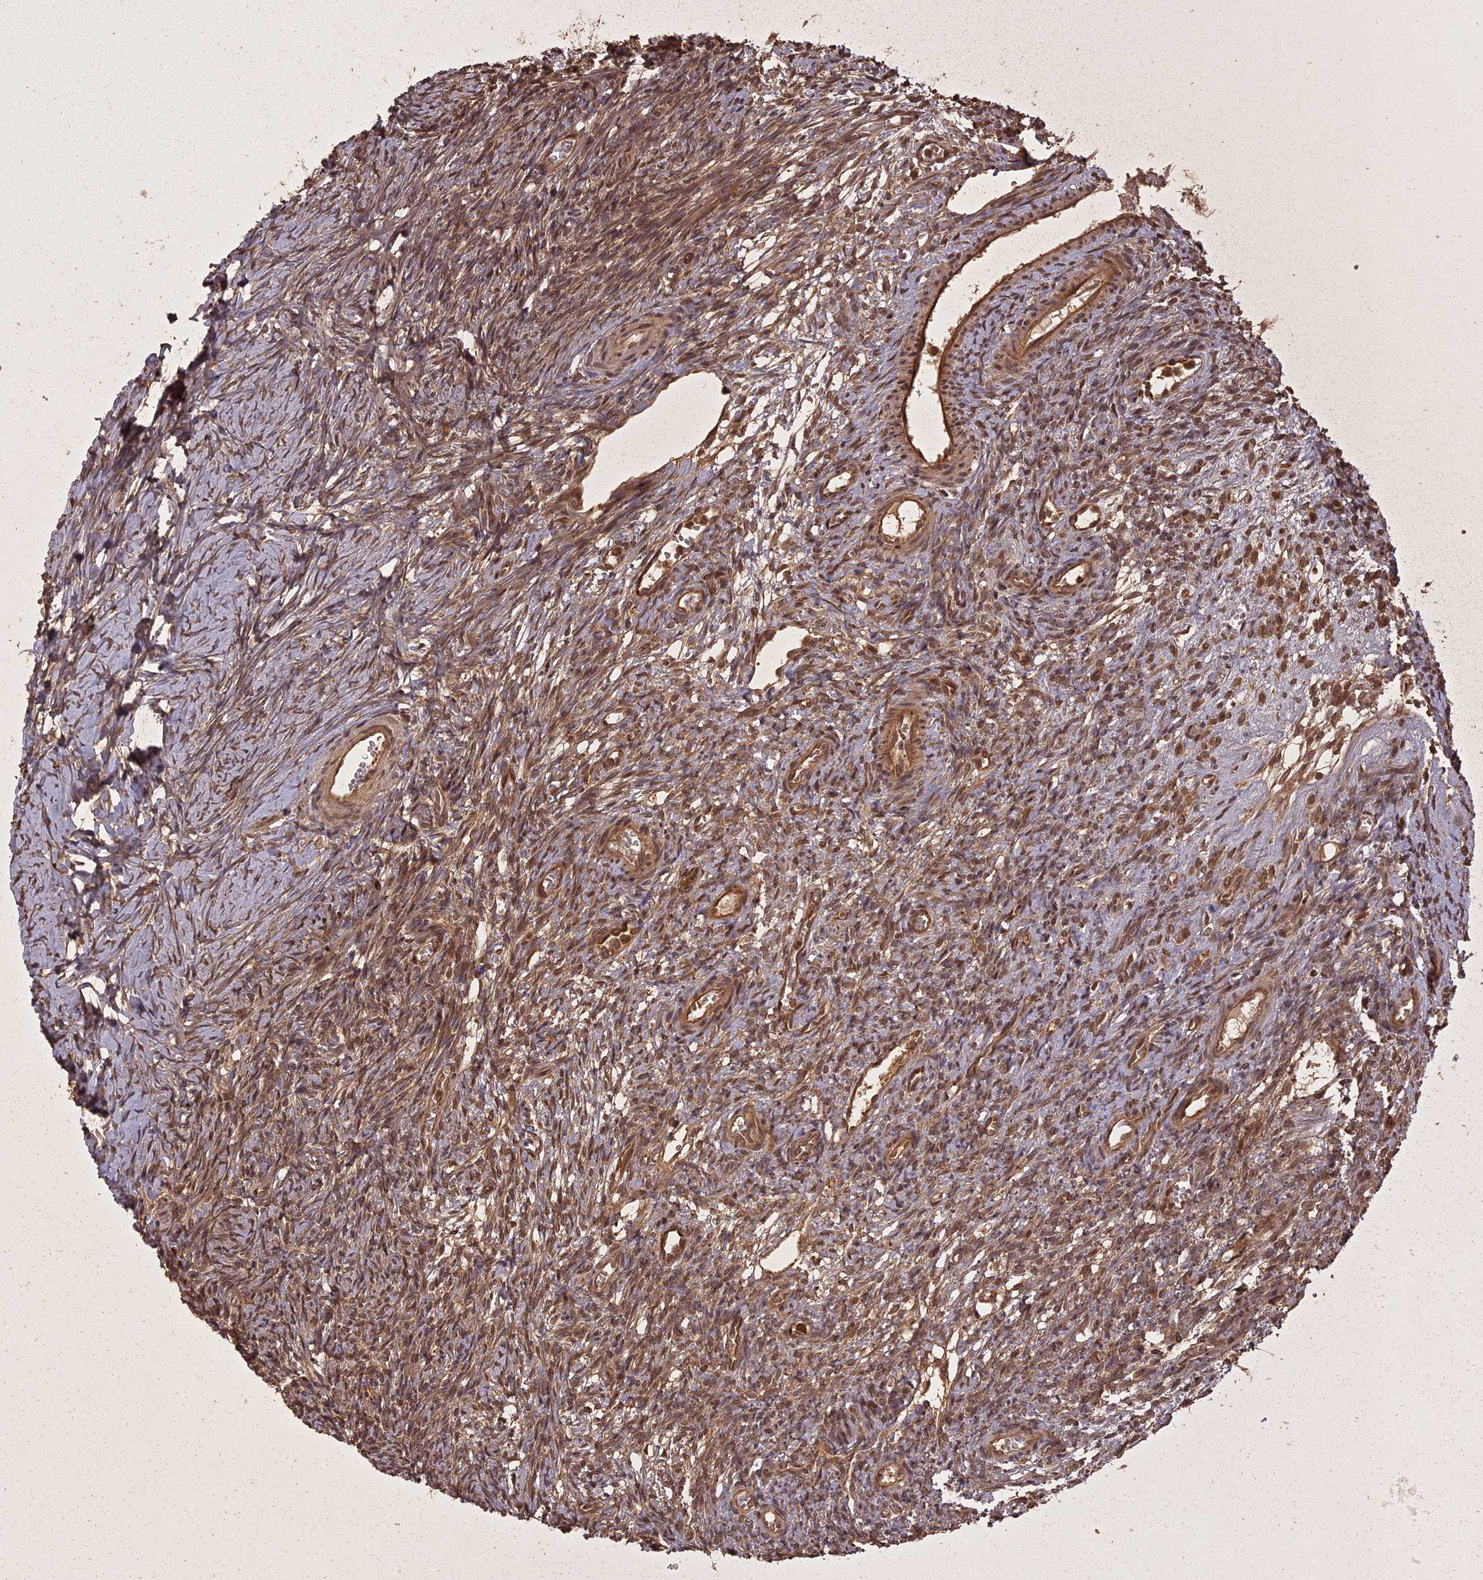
{"staining": {"intensity": "weak", "quantity": "25%-75%", "location": "cytoplasmic/membranous"}, "tissue": "ovary", "cell_type": "Ovarian stroma cells", "image_type": "normal", "snomed": [{"axis": "morphology", "description": "Normal tissue, NOS"}, {"axis": "topography", "description": "Ovary"}], "caption": "IHC image of benign ovary: human ovary stained using IHC shows low levels of weak protein expression localized specifically in the cytoplasmic/membranous of ovarian stroma cells, appearing as a cytoplasmic/membranous brown color.", "gene": "LIN37", "patient": {"sex": "female", "age": 39}}